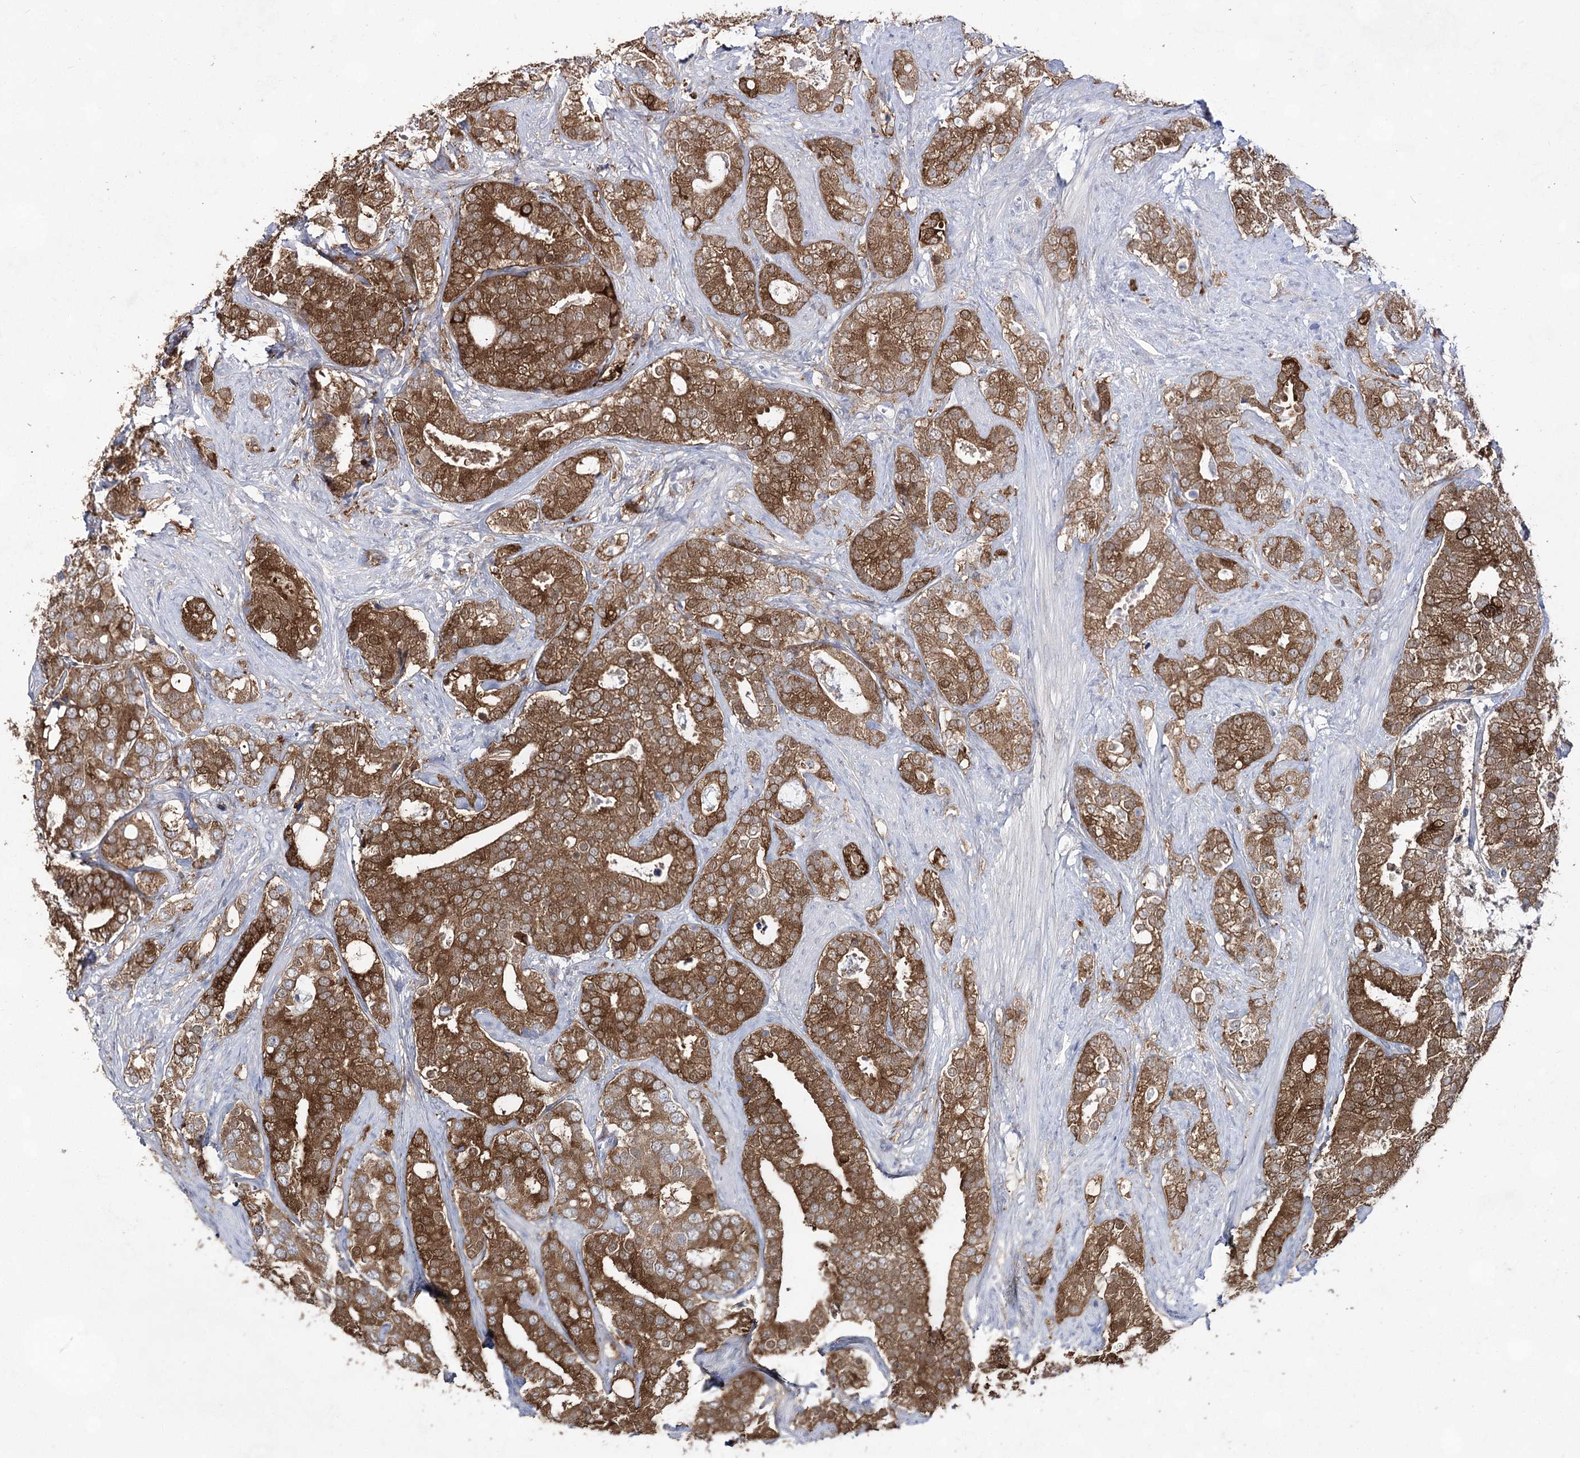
{"staining": {"intensity": "strong", "quantity": ">75%", "location": "cytoplasmic/membranous"}, "tissue": "prostate cancer", "cell_type": "Tumor cells", "image_type": "cancer", "snomed": [{"axis": "morphology", "description": "Adenocarcinoma, High grade"}, {"axis": "topography", "description": "Prostate and seminal vesicle, NOS"}], "caption": "Immunohistochemistry (IHC) histopathology image of neoplastic tissue: prostate adenocarcinoma (high-grade) stained using IHC reveals high levels of strong protein expression localized specifically in the cytoplasmic/membranous of tumor cells, appearing as a cytoplasmic/membranous brown color.", "gene": "UGDH", "patient": {"sex": "male", "age": 67}}